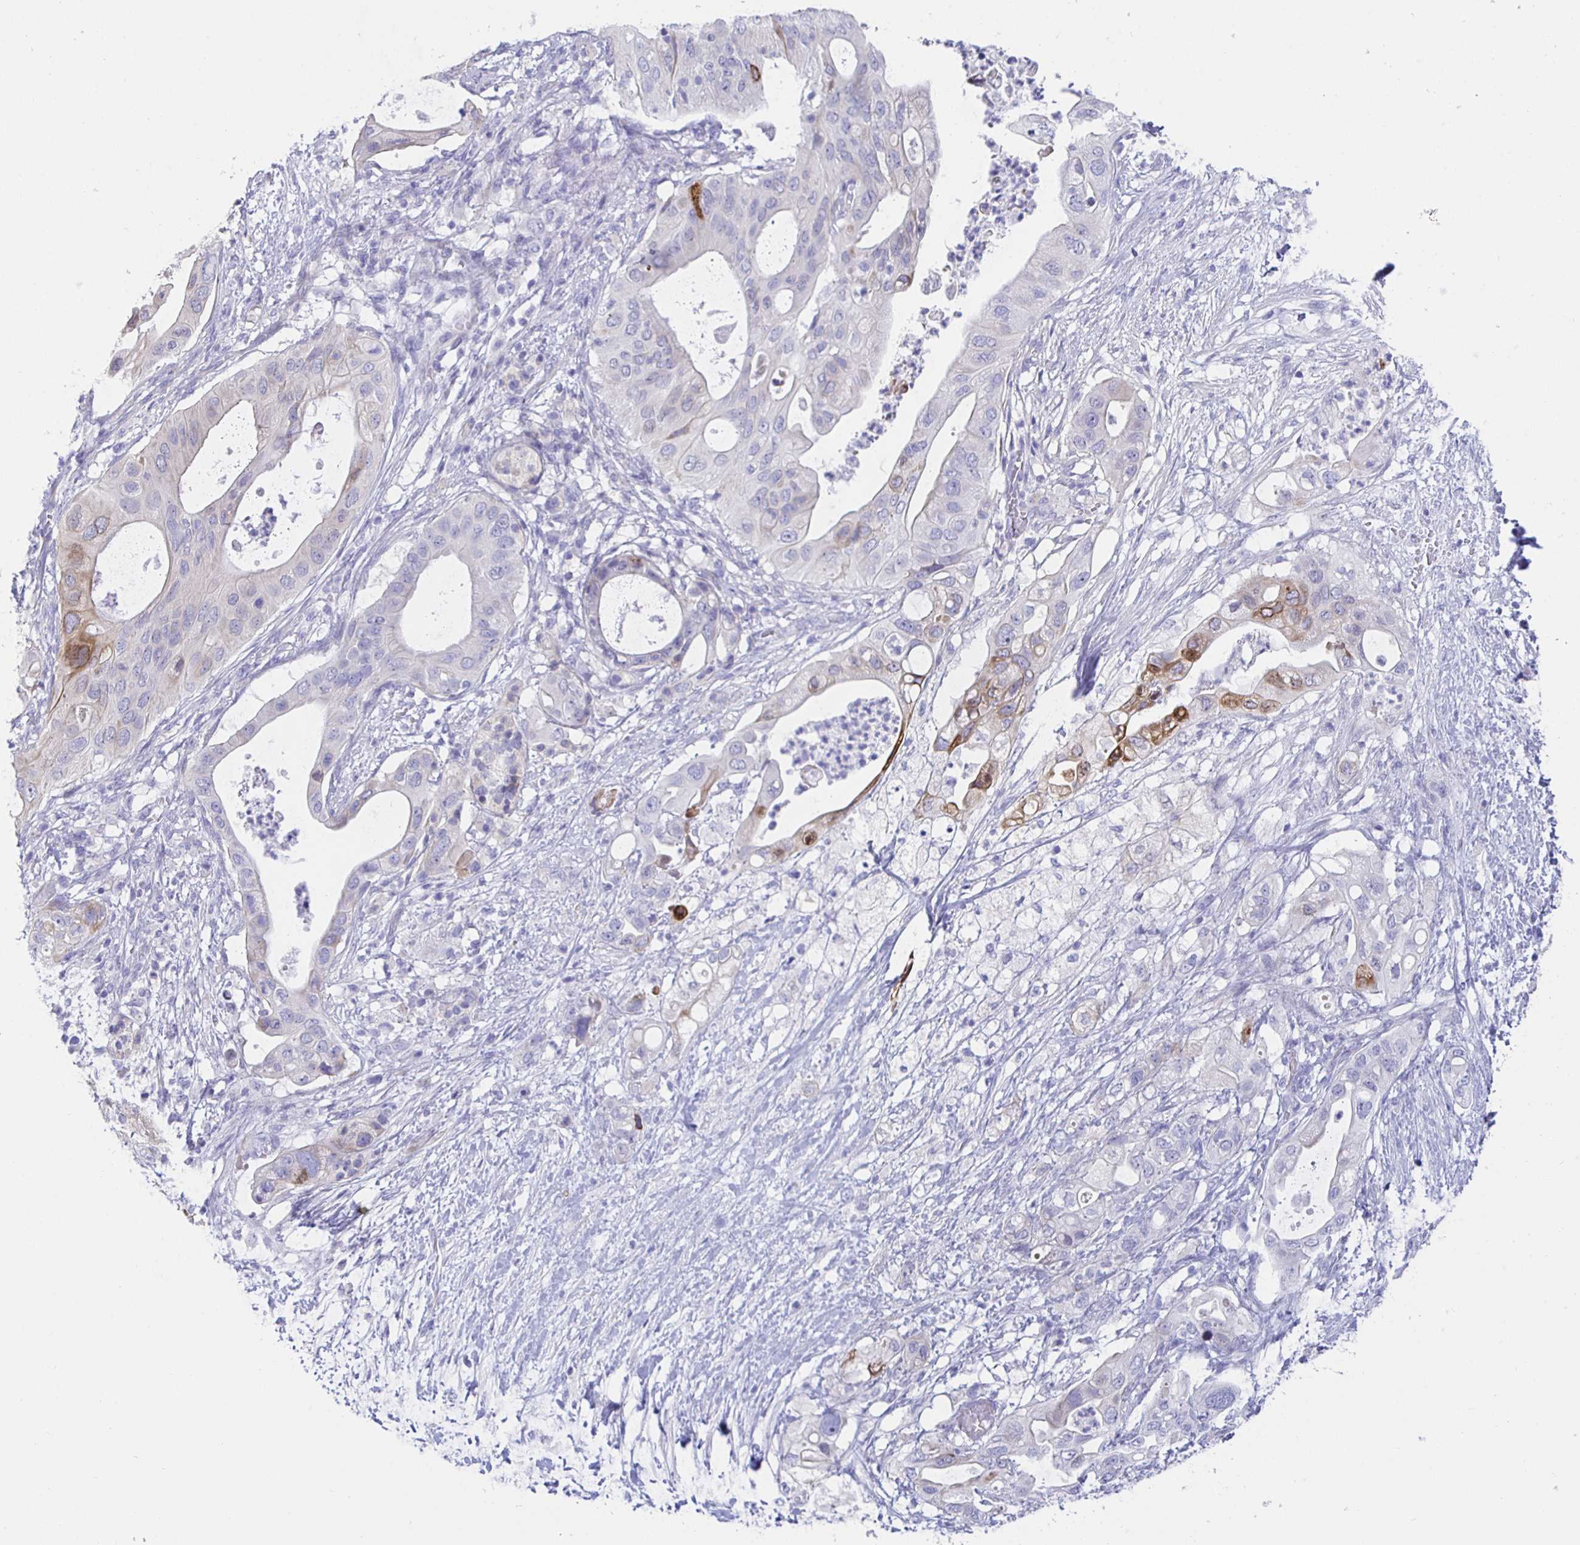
{"staining": {"intensity": "moderate", "quantity": "<25%", "location": "cytoplasmic/membranous,nuclear"}, "tissue": "pancreatic cancer", "cell_type": "Tumor cells", "image_type": "cancer", "snomed": [{"axis": "morphology", "description": "Adenocarcinoma, NOS"}, {"axis": "topography", "description": "Pancreas"}], "caption": "Human adenocarcinoma (pancreatic) stained for a protein (brown) displays moderate cytoplasmic/membranous and nuclear positive staining in approximately <25% of tumor cells.", "gene": "HSPA4L", "patient": {"sex": "female", "age": 72}}